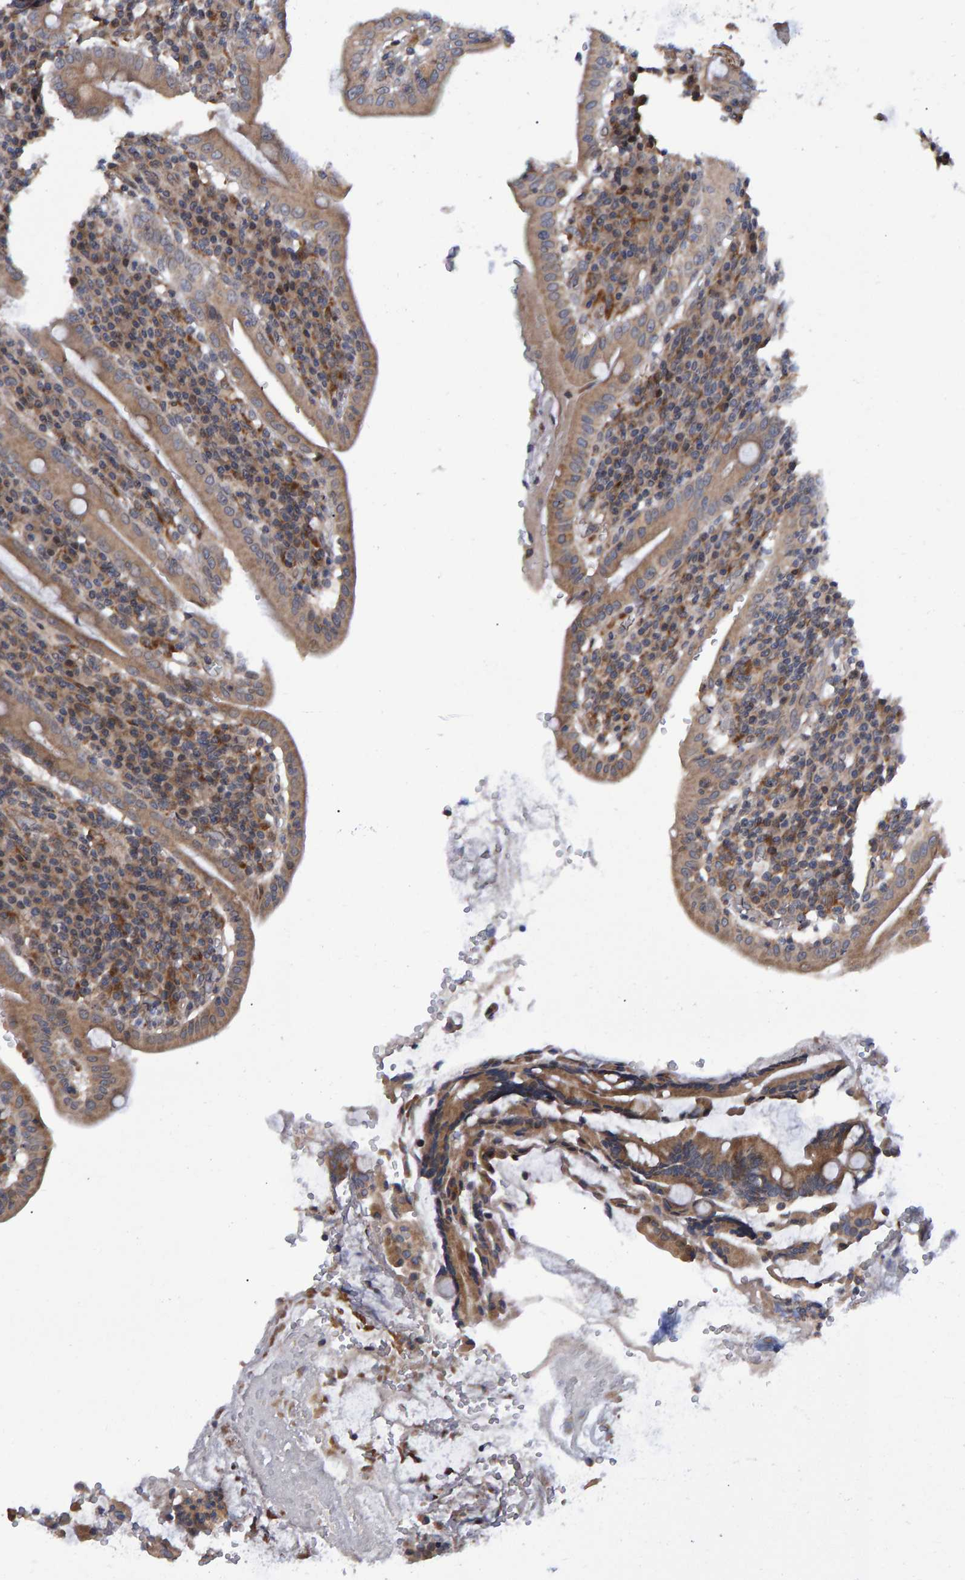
{"staining": {"intensity": "moderate", "quantity": ">75%", "location": "cytoplasmic/membranous"}, "tissue": "duodenum", "cell_type": "Glandular cells", "image_type": "normal", "snomed": [{"axis": "morphology", "description": "Normal tissue, NOS"}, {"axis": "morphology", "description": "Adenocarcinoma, NOS"}, {"axis": "topography", "description": "Pancreas"}, {"axis": "topography", "description": "Duodenum"}], "caption": "Immunohistochemistry of normal duodenum exhibits medium levels of moderate cytoplasmic/membranous positivity in about >75% of glandular cells. (DAB (3,3'-diaminobenzidine) IHC, brown staining for protein, blue staining for nuclei).", "gene": "ATP6V1H", "patient": {"sex": "male", "age": 50}}